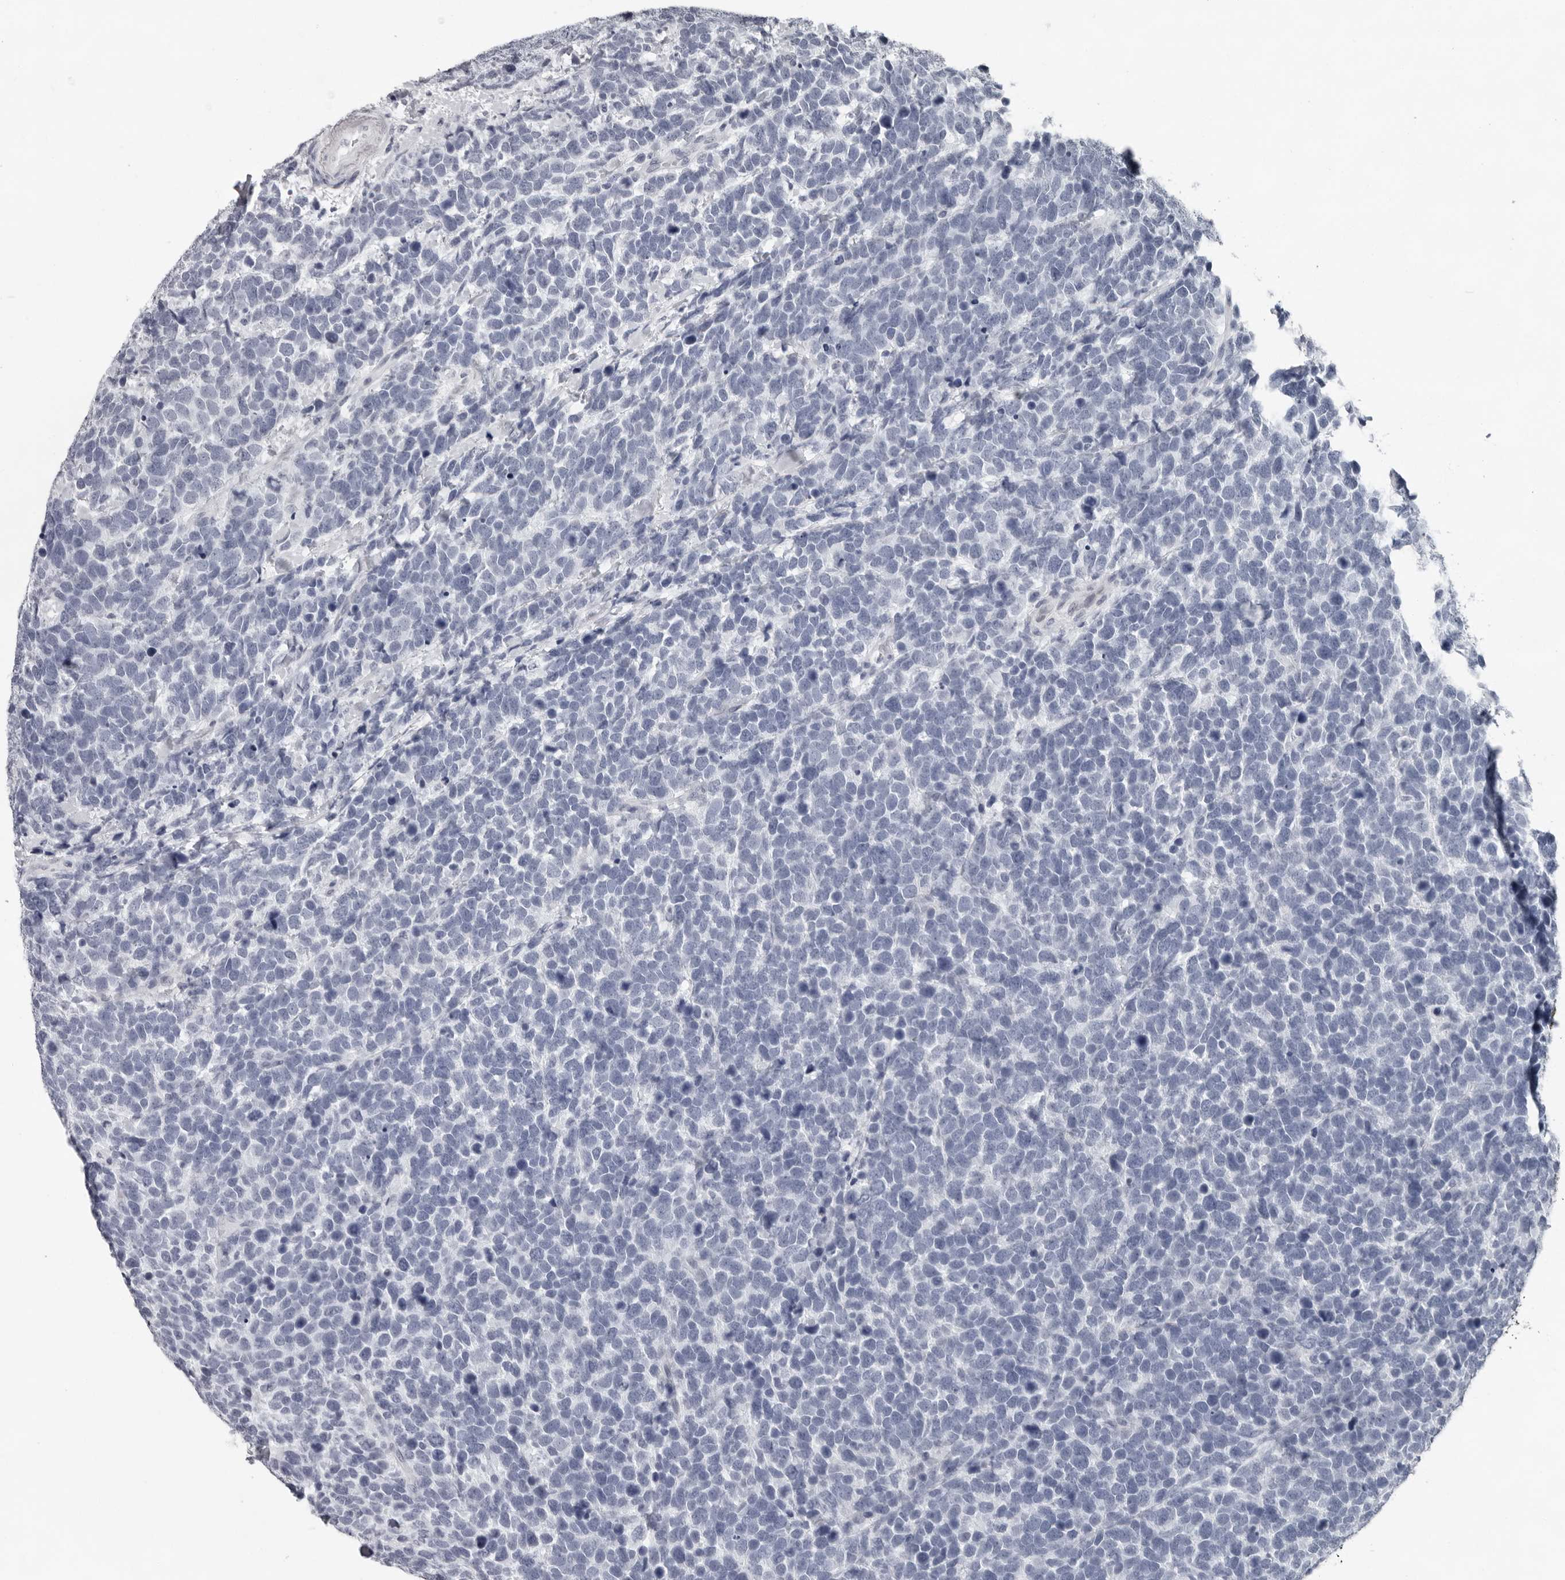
{"staining": {"intensity": "negative", "quantity": "none", "location": "none"}, "tissue": "urothelial cancer", "cell_type": "Tumor cells", "image_type": "cancer", "snomed": [{"axis": "morphology", "description": "Urothelial carcinoma, High grade"}, {"axis": "topography", "description": "Urinary bladder"}], "caption": "Urothelial cancer was stained to show a protein in brown. There is no significant expression in tumor cells. The staining was performed using DAB (3,3'-diaminobenzidine) to visualize the protein expression in brown, while the nuclei were stained in blue with hematoxylin (Magnification: 20x).", "gene": "CCDC28B", "patient": {"sex": "female", "age": 82}}